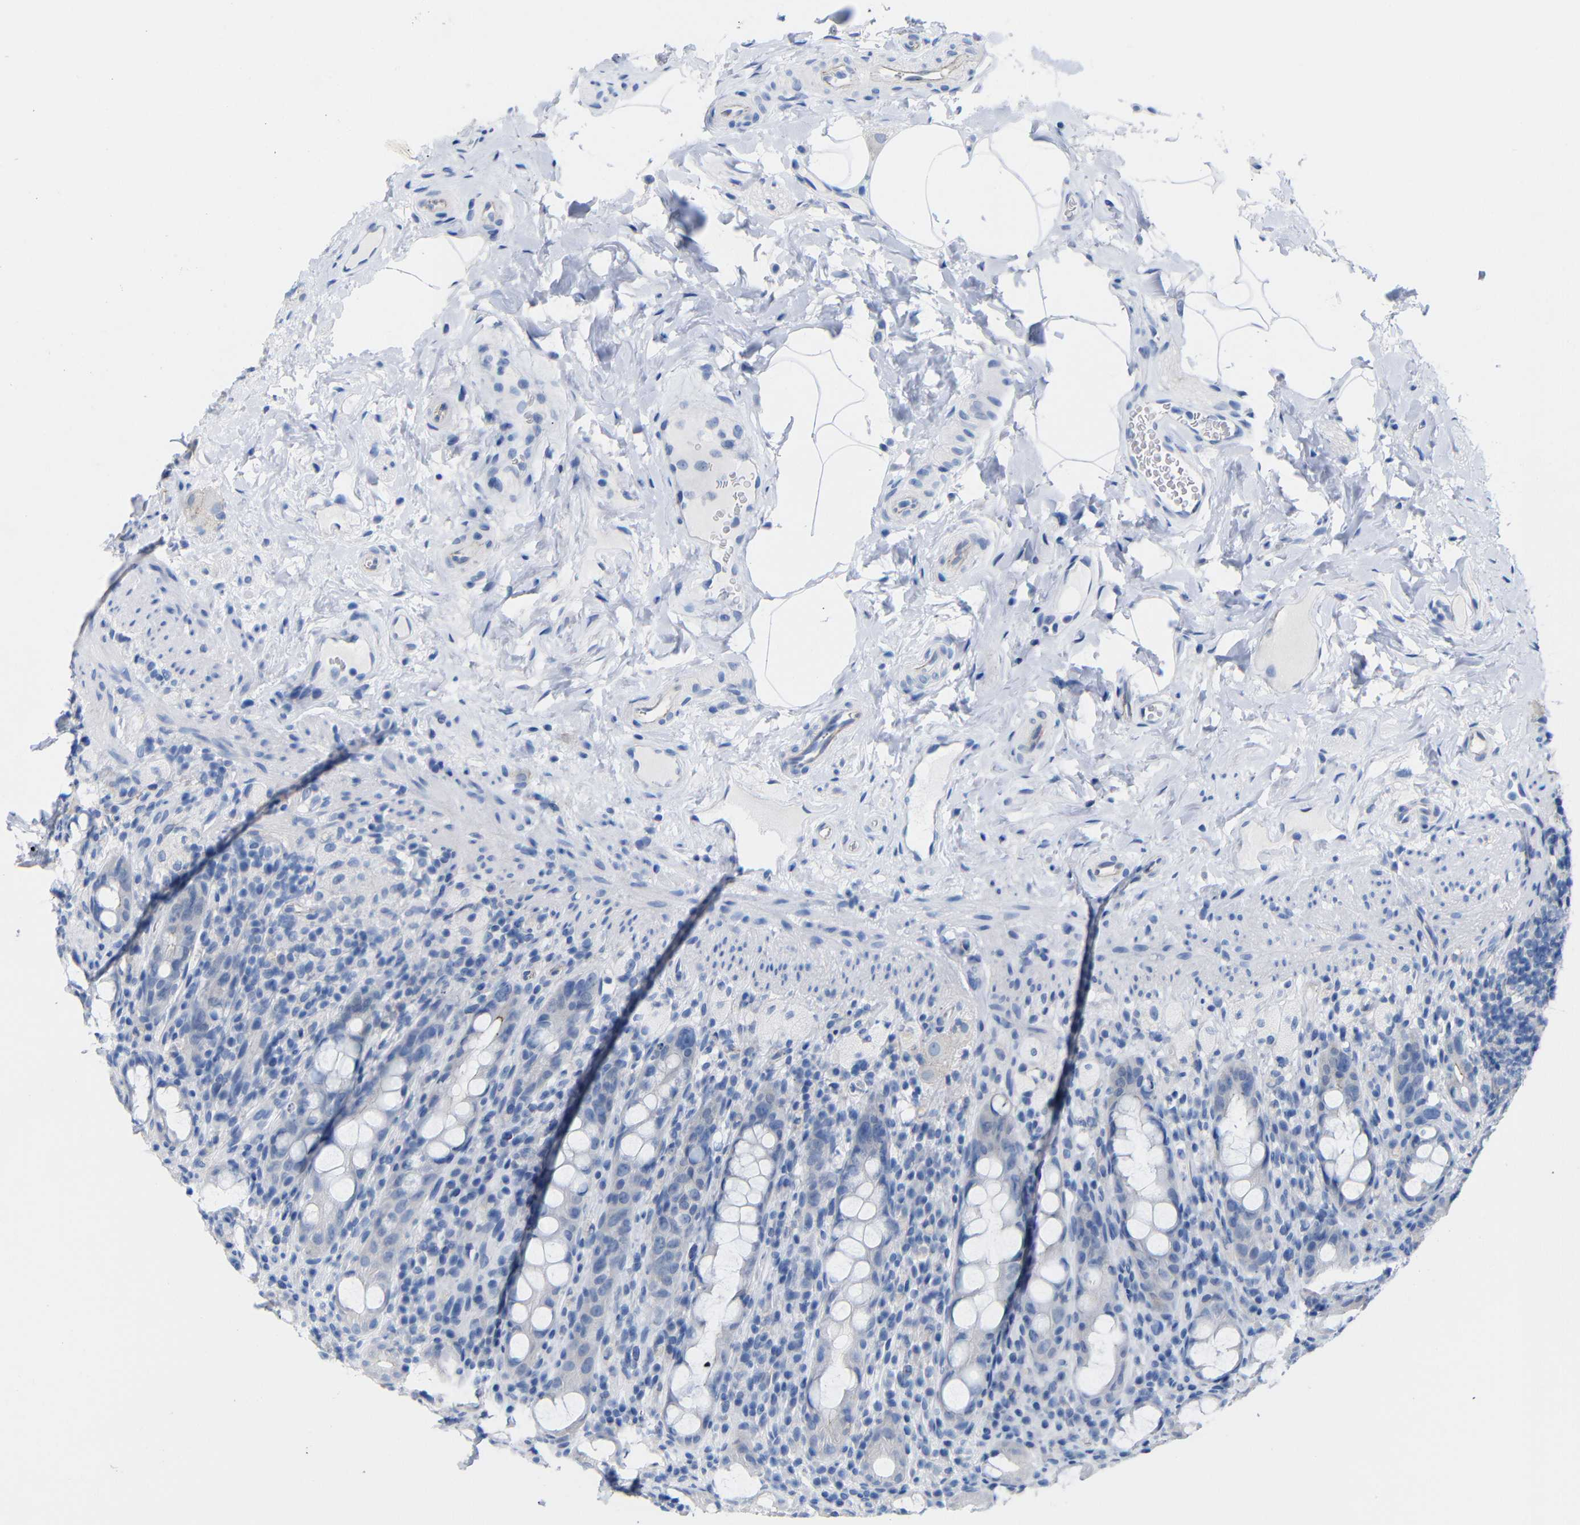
{"staining": {"intensity": "negative", "quantity": "none", "location": "none"}, "tissue": "rectum", "cell_type": "Glandular cells", "image_type": "normal", "snomed": [{"axis": "morphology", "description": "Normal tissue, NOS"}, {"axis": "topography", "description": "Rectum"}], "caption": "Glandular cells show no significant positivity in unremarkable rectum. The staining is performed using DAB brown chromogen with nuclei counter-stained in using hematoxylin.", "gene": "CGNL1", "patient": {"sex": "male", "age": 44}}